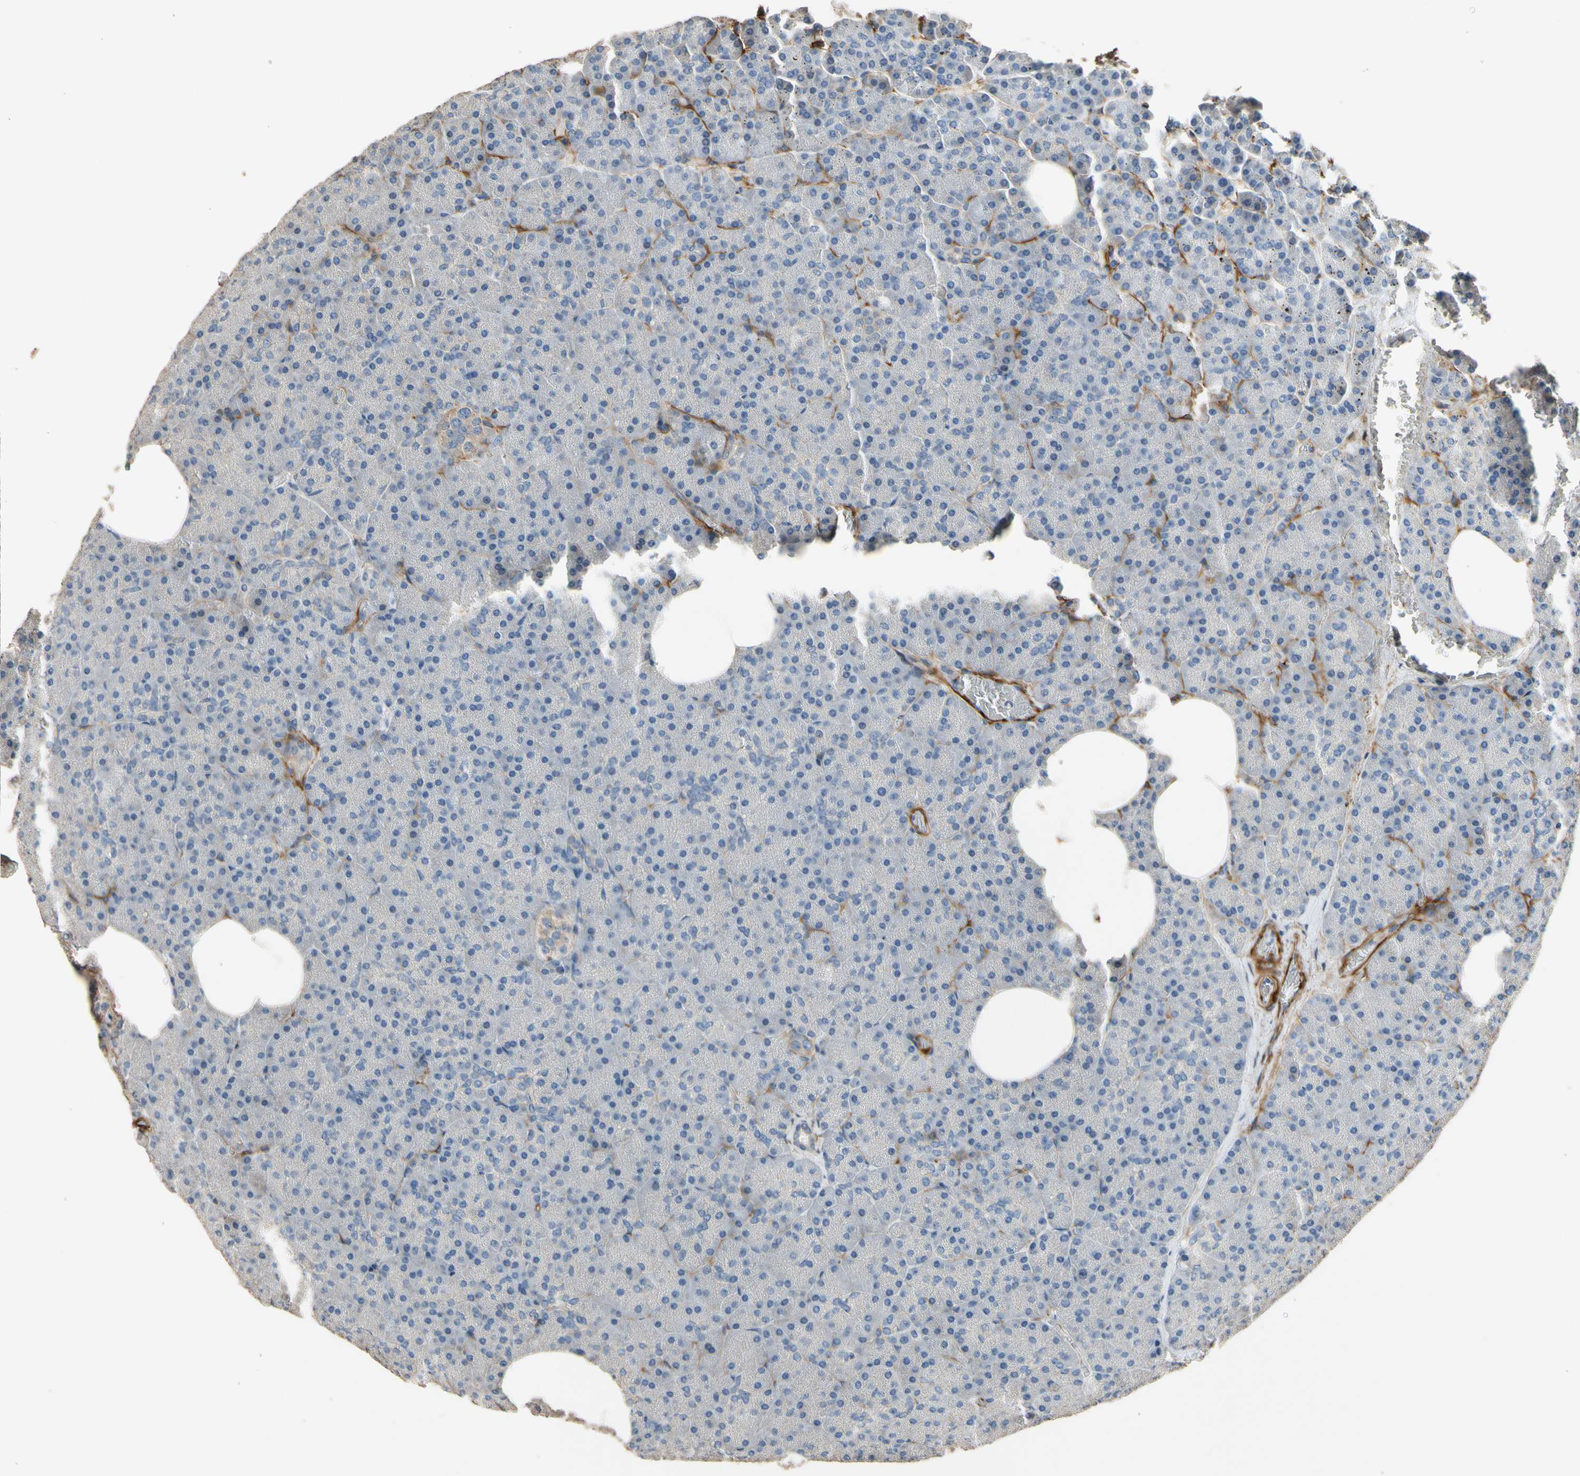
{"staining": {"intensity": "negative", "quantity": "none", "location": "none"}, "tissue": "pancreas", "cell_type": "Exocrine glandular cells", "image_type": "normal", "snomed": [{"axis": "morphology", "description": "Normal tissue, NOS"}, {"axis": "topography", "description": "Pancreas"}], "caption": "Pancreas stained for a protein using IHC shows no positivity exocrine glandular cells.", "gene": "SUSD2", "patient": {"sex": "female", "age": 35}}